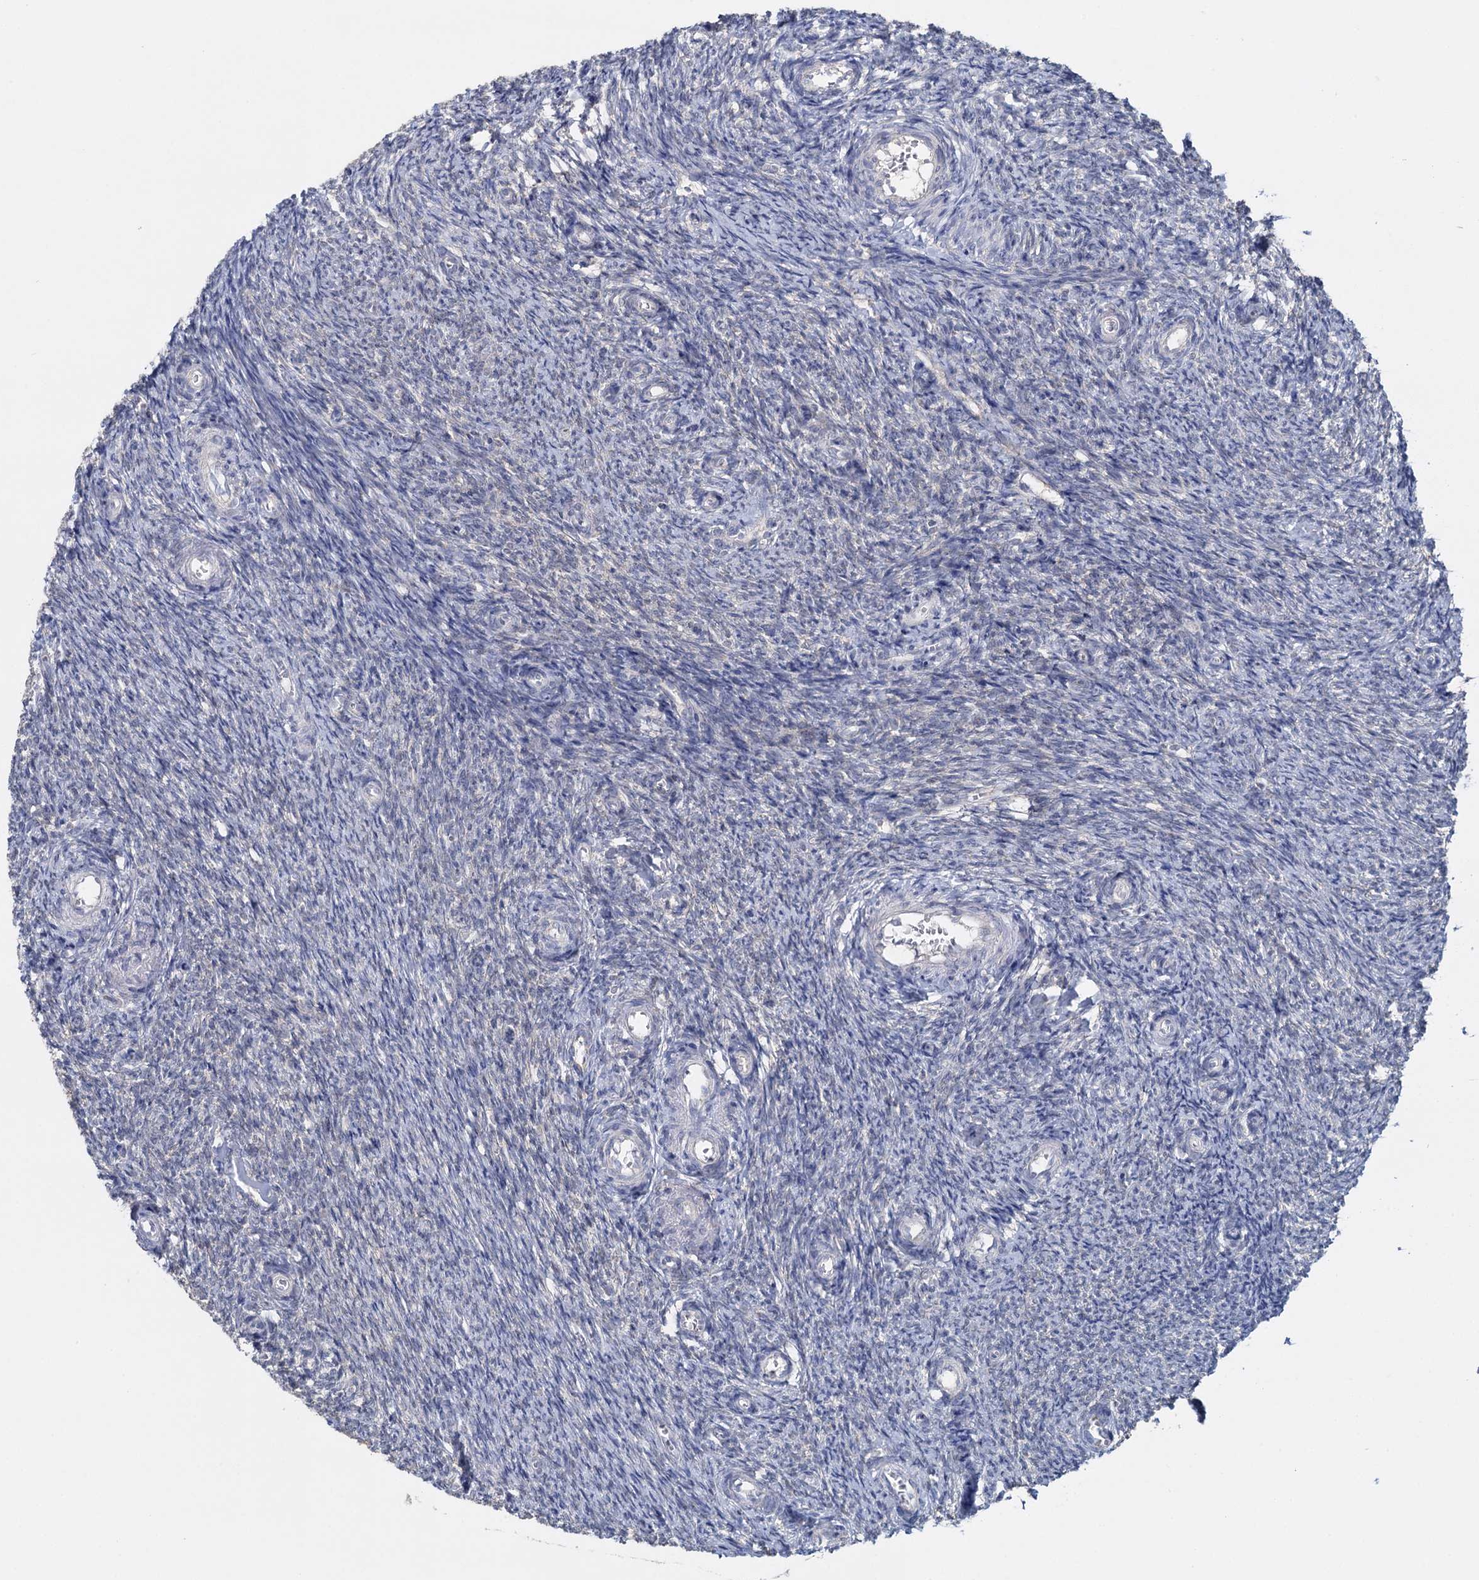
{"staining": {"intensity": "negative", "quantity": "none", "location": "none"}, "tissue": "ovary", "cell_type": "Ovarian stroma cells", "image_type": "normal", "snomed": [{"axis": "morphology", "description": "Normal tissue, NOS"}, {"axis": "topography", "description": "Ovary"}], "caption": "Immunohistochemistry of unremarkable human ovary demonstrates no staining in ovarian stroma cells.", "gene": "GSTM2", "patient": {"sex": "female", "age": 44}}